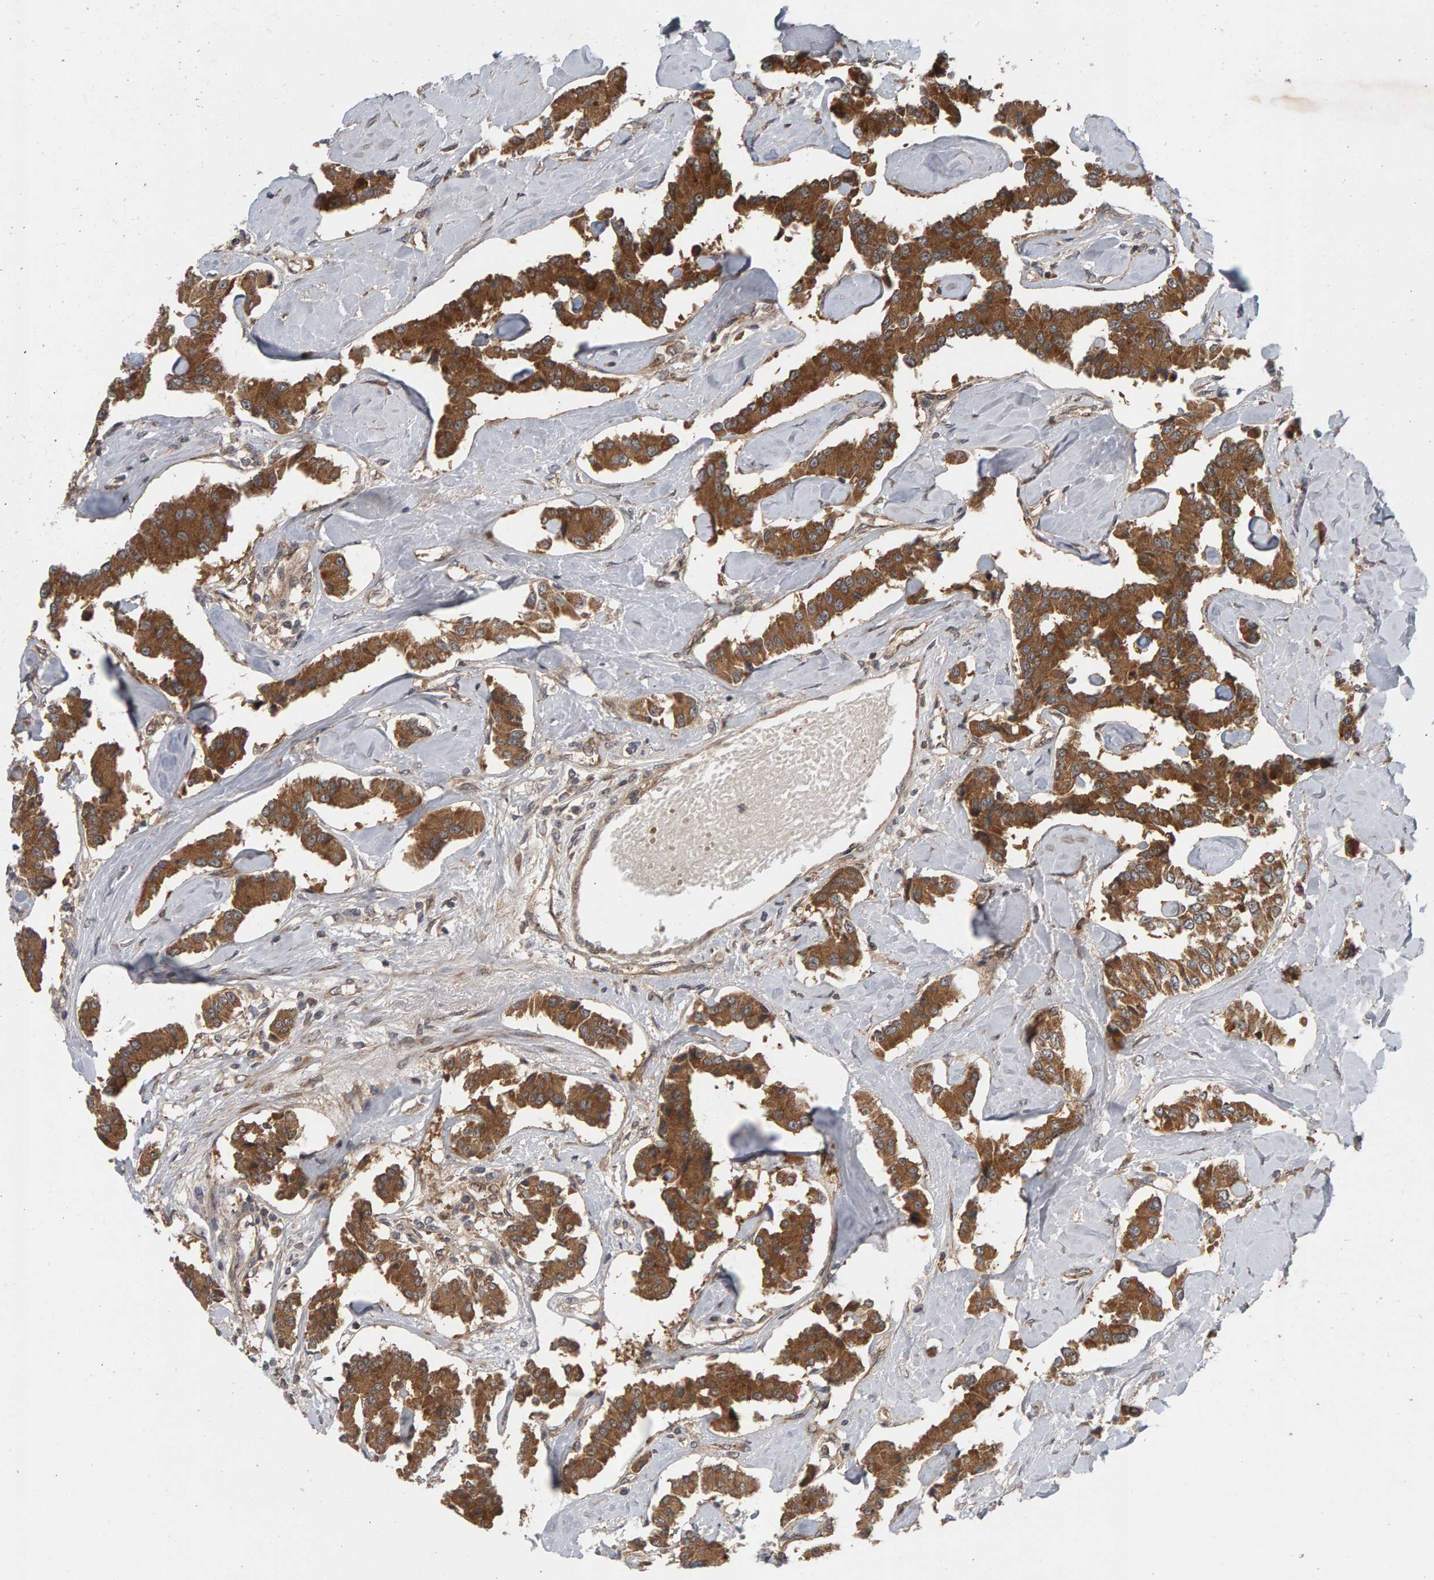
{"staining": {"intensity": "strong", "quantity": ">75%", "location": "cytoplasmic/membranous"}, "tissue": "carcinoid", "cell_type": "Tumor cells", "image_type": "cancer", "snomed": [{"axis": "morphology", "description": "Carcinoid, malignant, NOS"}, {"axis": "topography", "description": "Pancreas"}], "caption": "Carcinoid stained for a protein reveals strong cytoplasmic/membranous positivity in tumor cells.", "gene": "BAHCC1", "patient": {"sex": "male", "age": 41}}